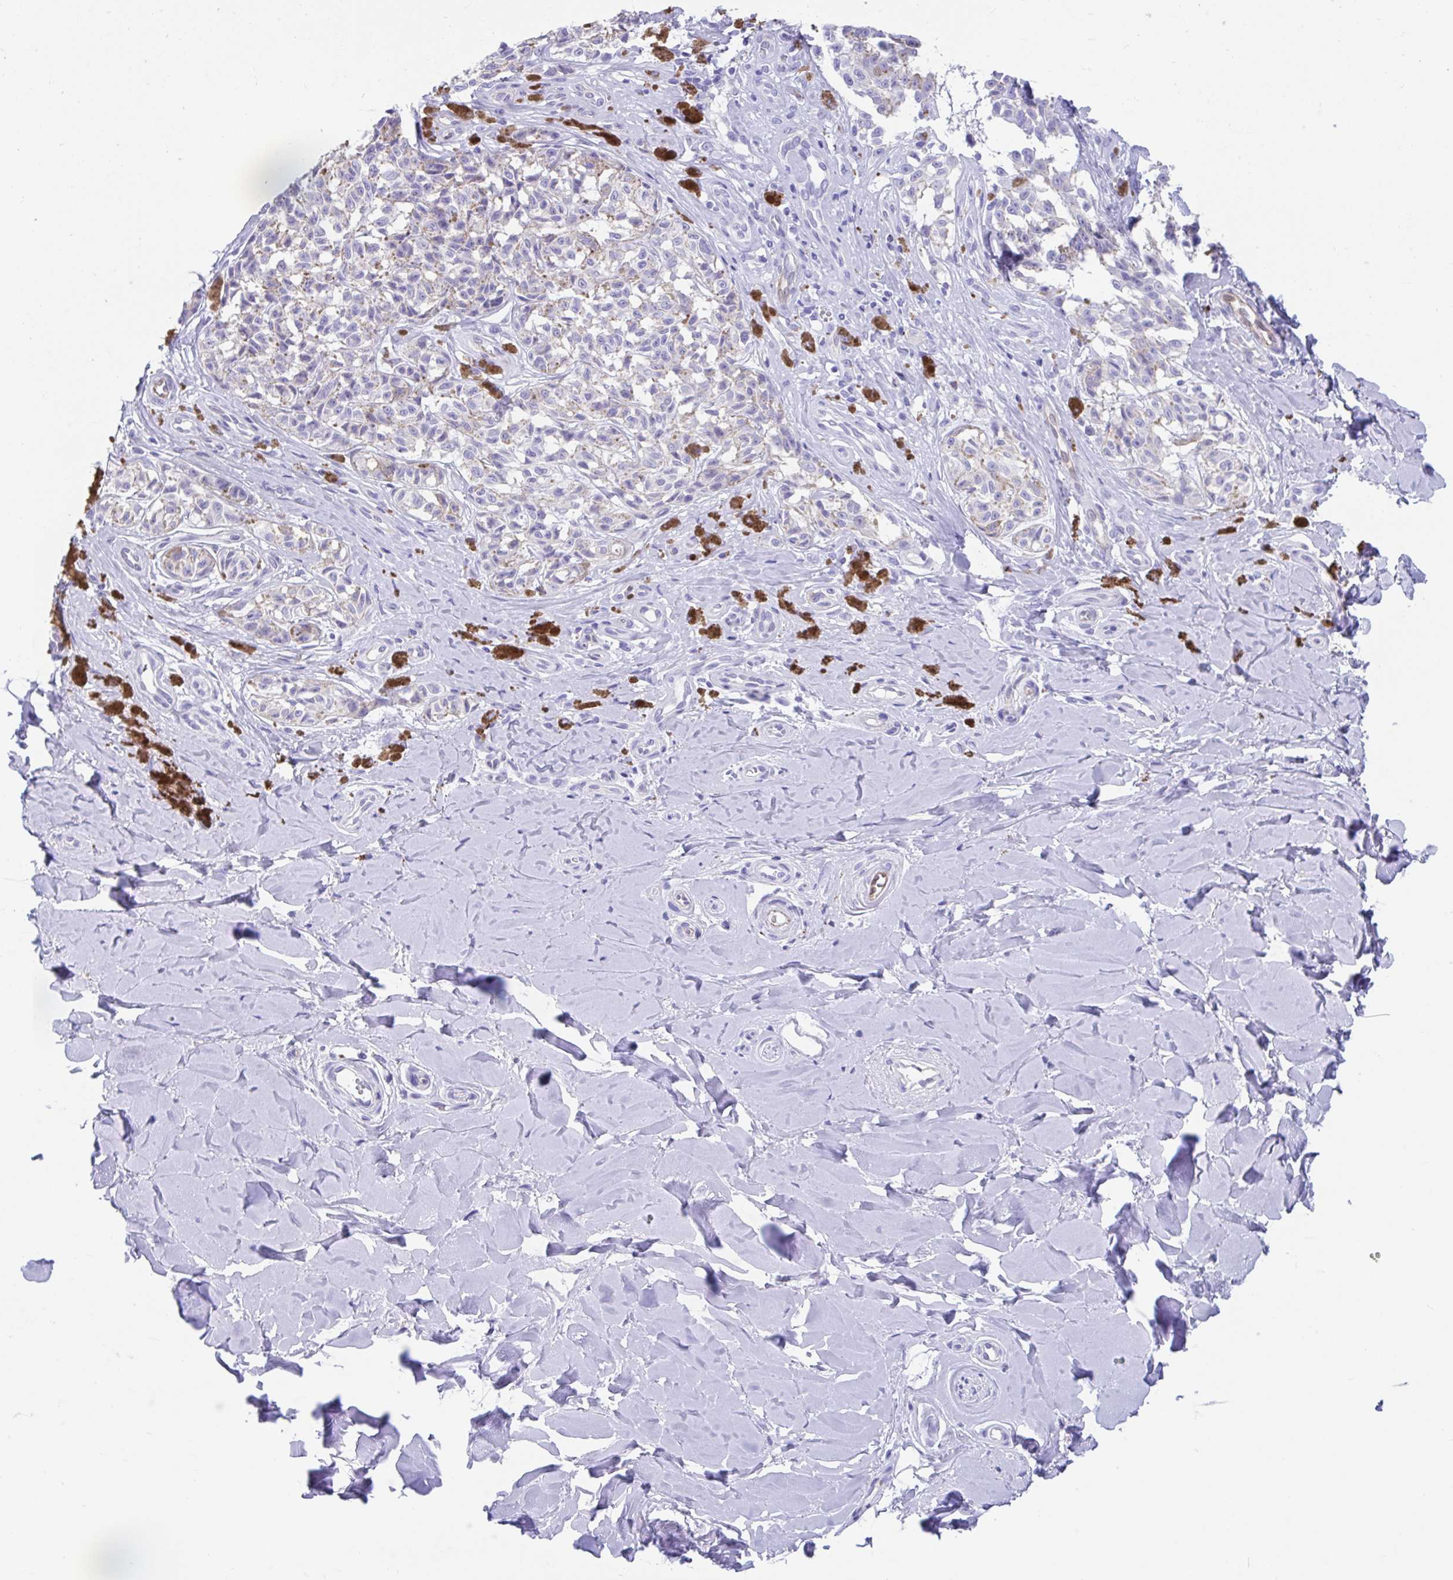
{"staining": {"intensity": "negative", "quantity": "none", "location": "none"}, "tissue": "melanoma", "cell_type": "Tumor cells", "image_type": "cancer", "snomed": [{"axis": "morphology", "description": "Malignant melanoma, NOS"}, {"axis": "topography", "description": "Skin"}], "caption": "Immunohistochemistry (IHC) histopathology image of neoplastic tissue: human melanoma stained with DAB (3,3'-diaminobenzidine) demonstrates no significant protein positivity in tumor cells. (DAB immunohistochemistry (IHC), high magnification).", "gene": "FAM107A", "patient": {"sex": "female", "age": 65}}